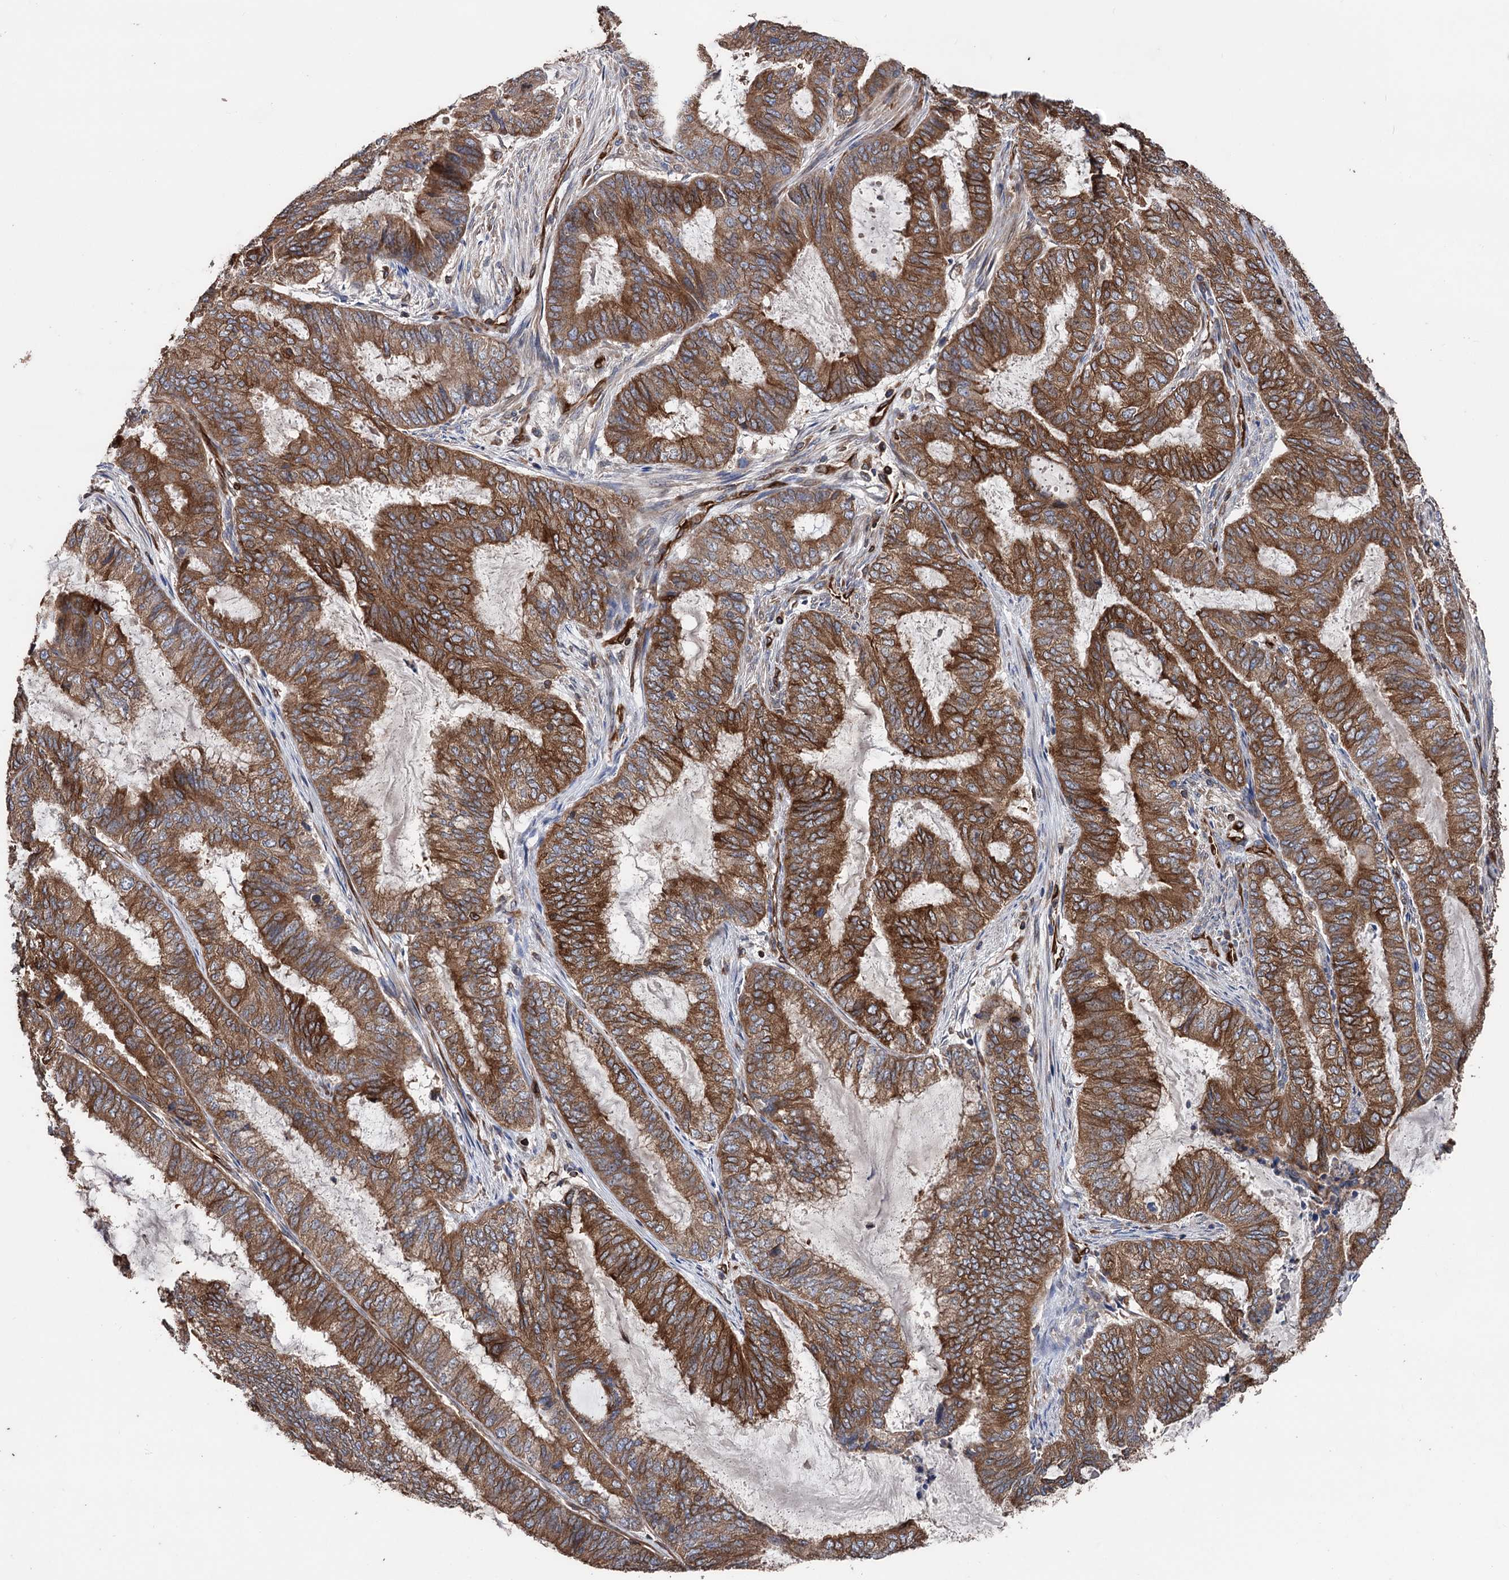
{"staining": {"intensity": "moderate", "quantity": ">75%", "location": "cytoplasmic/membranous"}, "tissue": "endometrial cancer", "cell_type": "Tumor cells", "image_type": "cancer", "snomed": [{"axis": "morphology", "description": "Adenocarcinoma, NOS"}, {"axis": "topography", "description": "Endometrium"}], "caption": "This is an image of immunohistochemistry (IHC) staining of endometrial cancer, which shows moderate positivity in the cytoplasmic/membranous of tumor cells.", "gene": "STING1", "patient": {"sex": "female", "age": 51}}